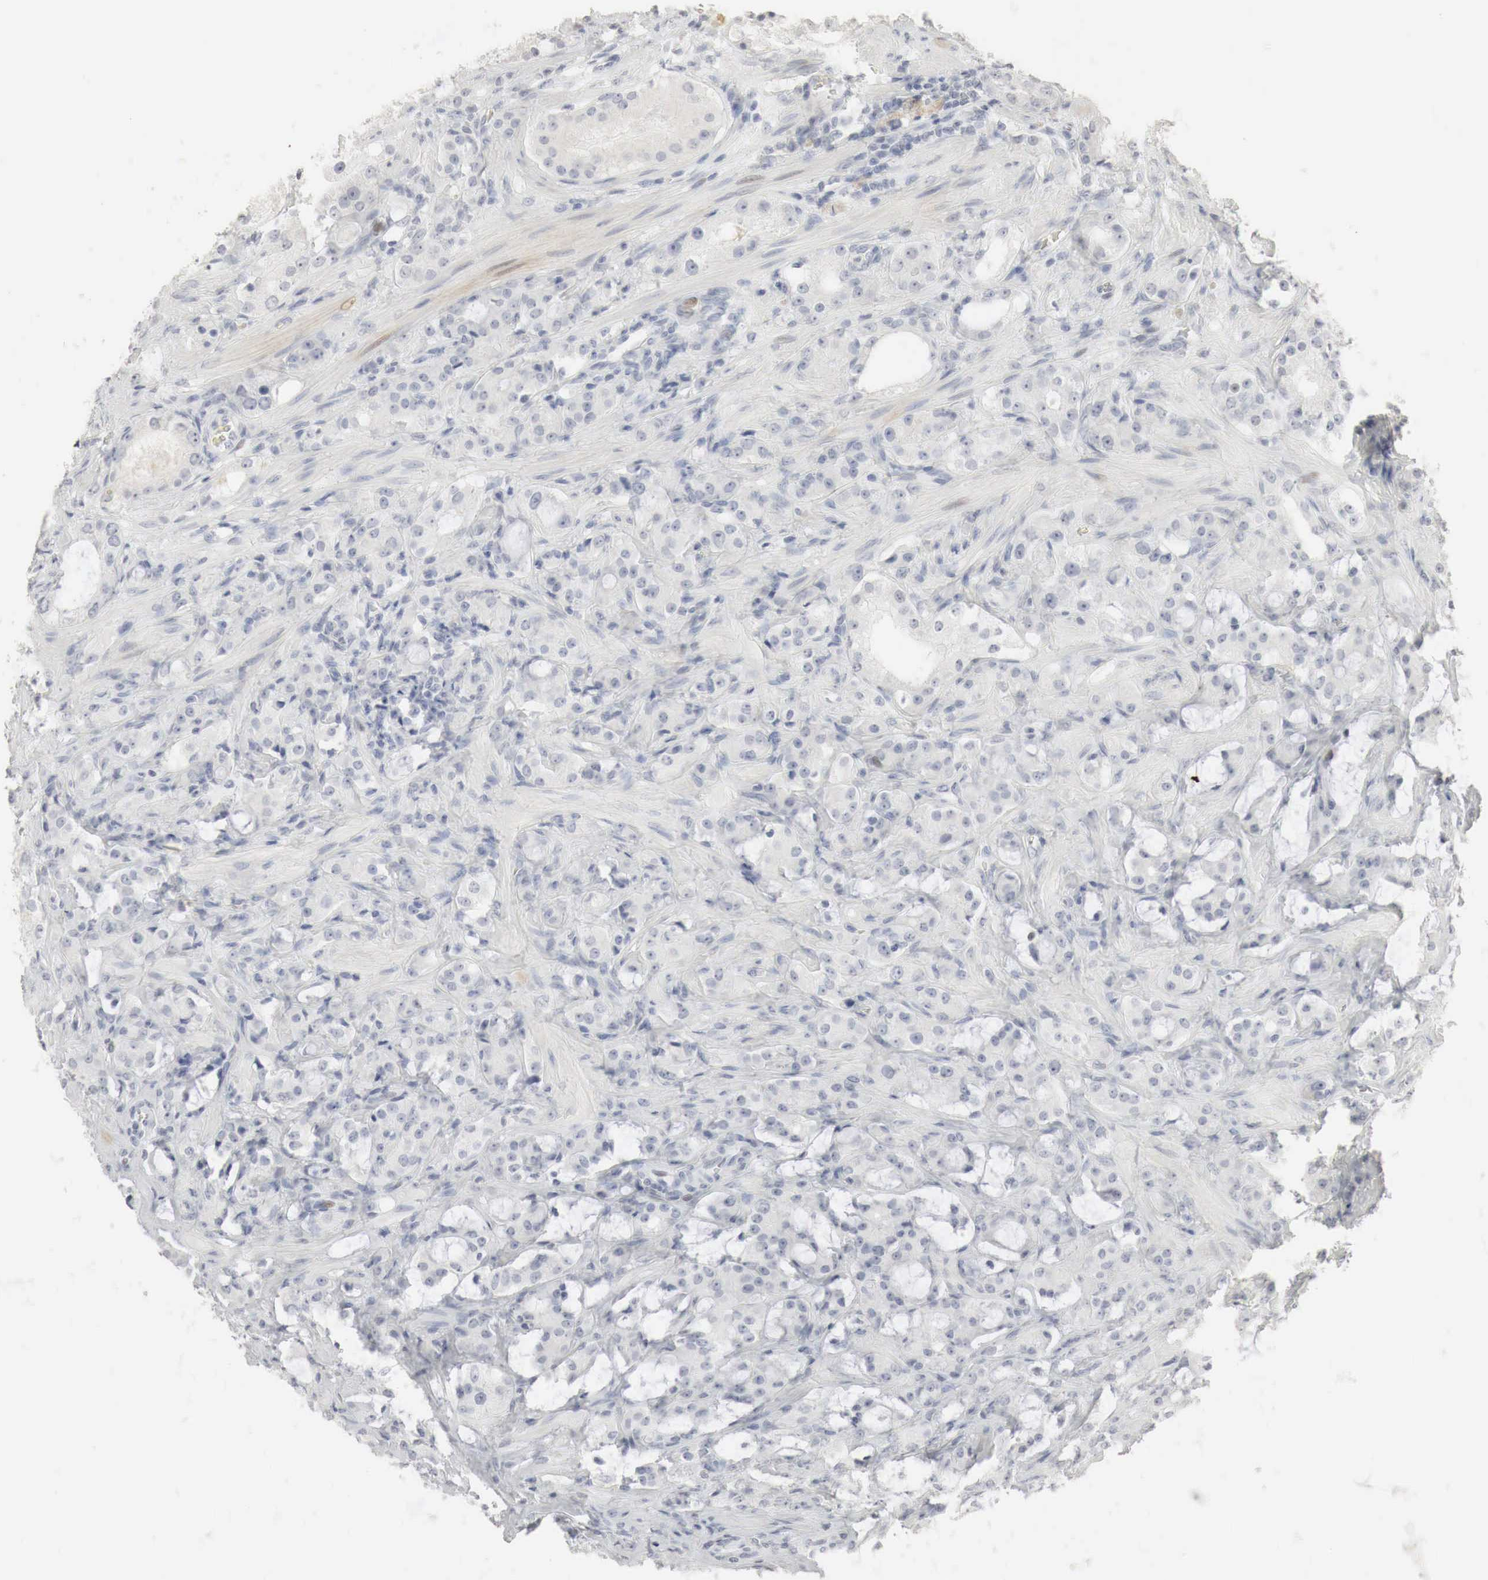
{"staining": {"intensity": "negative", "quantity": "none", "location": "none"}, "tissue": "prostate cancer", "cell_type": "Tumor cells", "image_type": "cancer", "snomed": [{"axis": "morphology", "description": "Adenocarcinoma, Medium grade"}, {"axis": "topography", "description": "Prostate"}], "caption": "A photomicrograph of human adenocarcinoma (medium-grade) (prostate) is negative for staining in tumor cells. (DAB IHC visualized using brightfield microscopy, high magnification).", "gene": "ERBB4", "patient": {"sex": "male", "age": 73}}